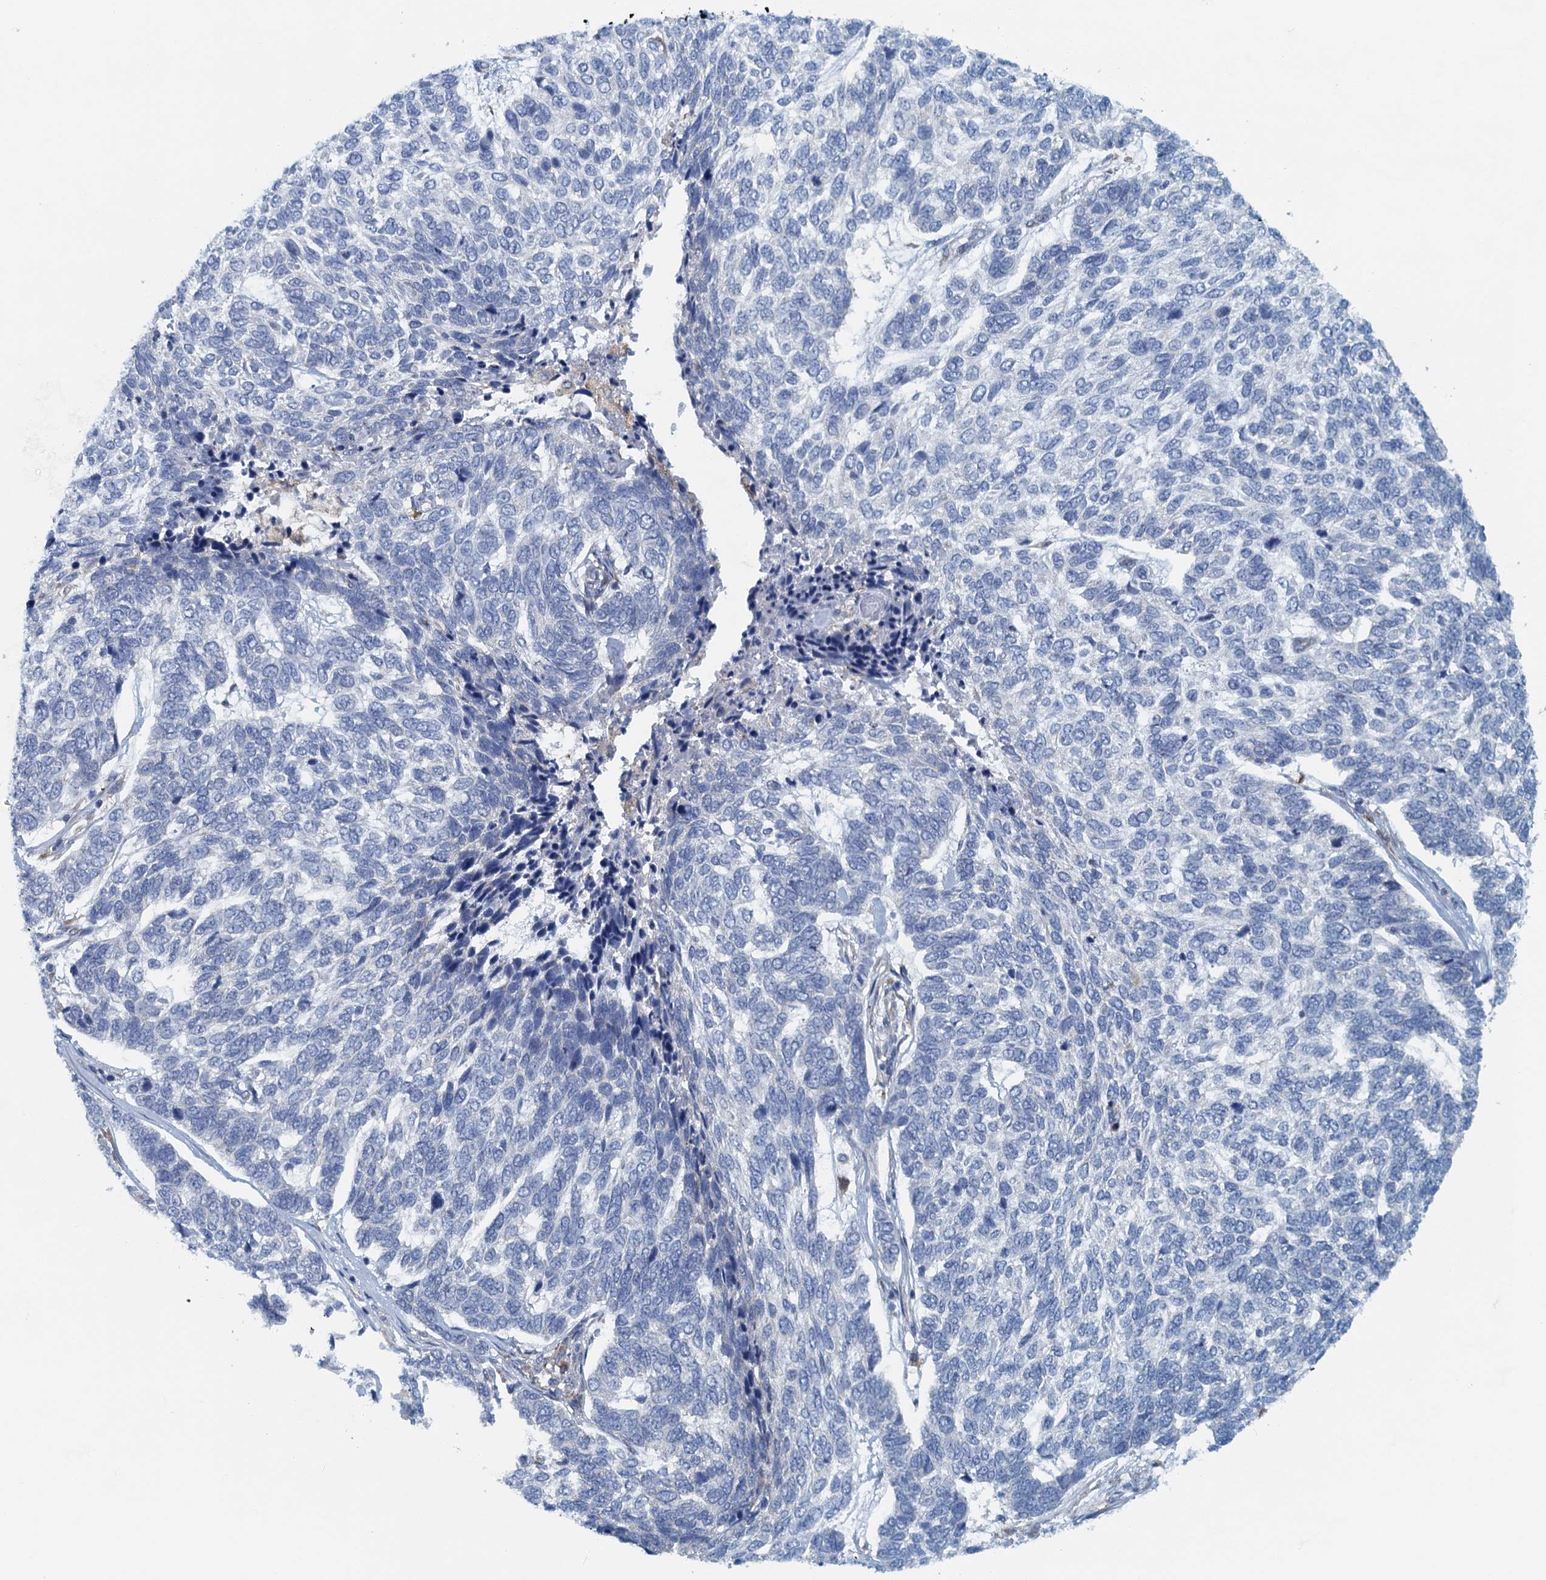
{"staining": {"intensity": "negative", "quantity": "none", "location": "none"}, "tissue": "skin cancer", "cell_type": "Tumor cells", "image_type": "cancer", "snomed": [{"axis": "morphology", "description": "Basal cell carcinoma"}, {"axis": "topography", "description": "Skin"}], "caption": "Immunohistochemistry (IHC) histopathology image of neoplastic tissue: skin cancer (basal cell carcinoma) stained with DAB (3,3'-diaminobenzidine) reveals no significant protein positivity in tumor cells.", "gene": "MYDGF", "patient": {"sex": "female", "age": 65}}